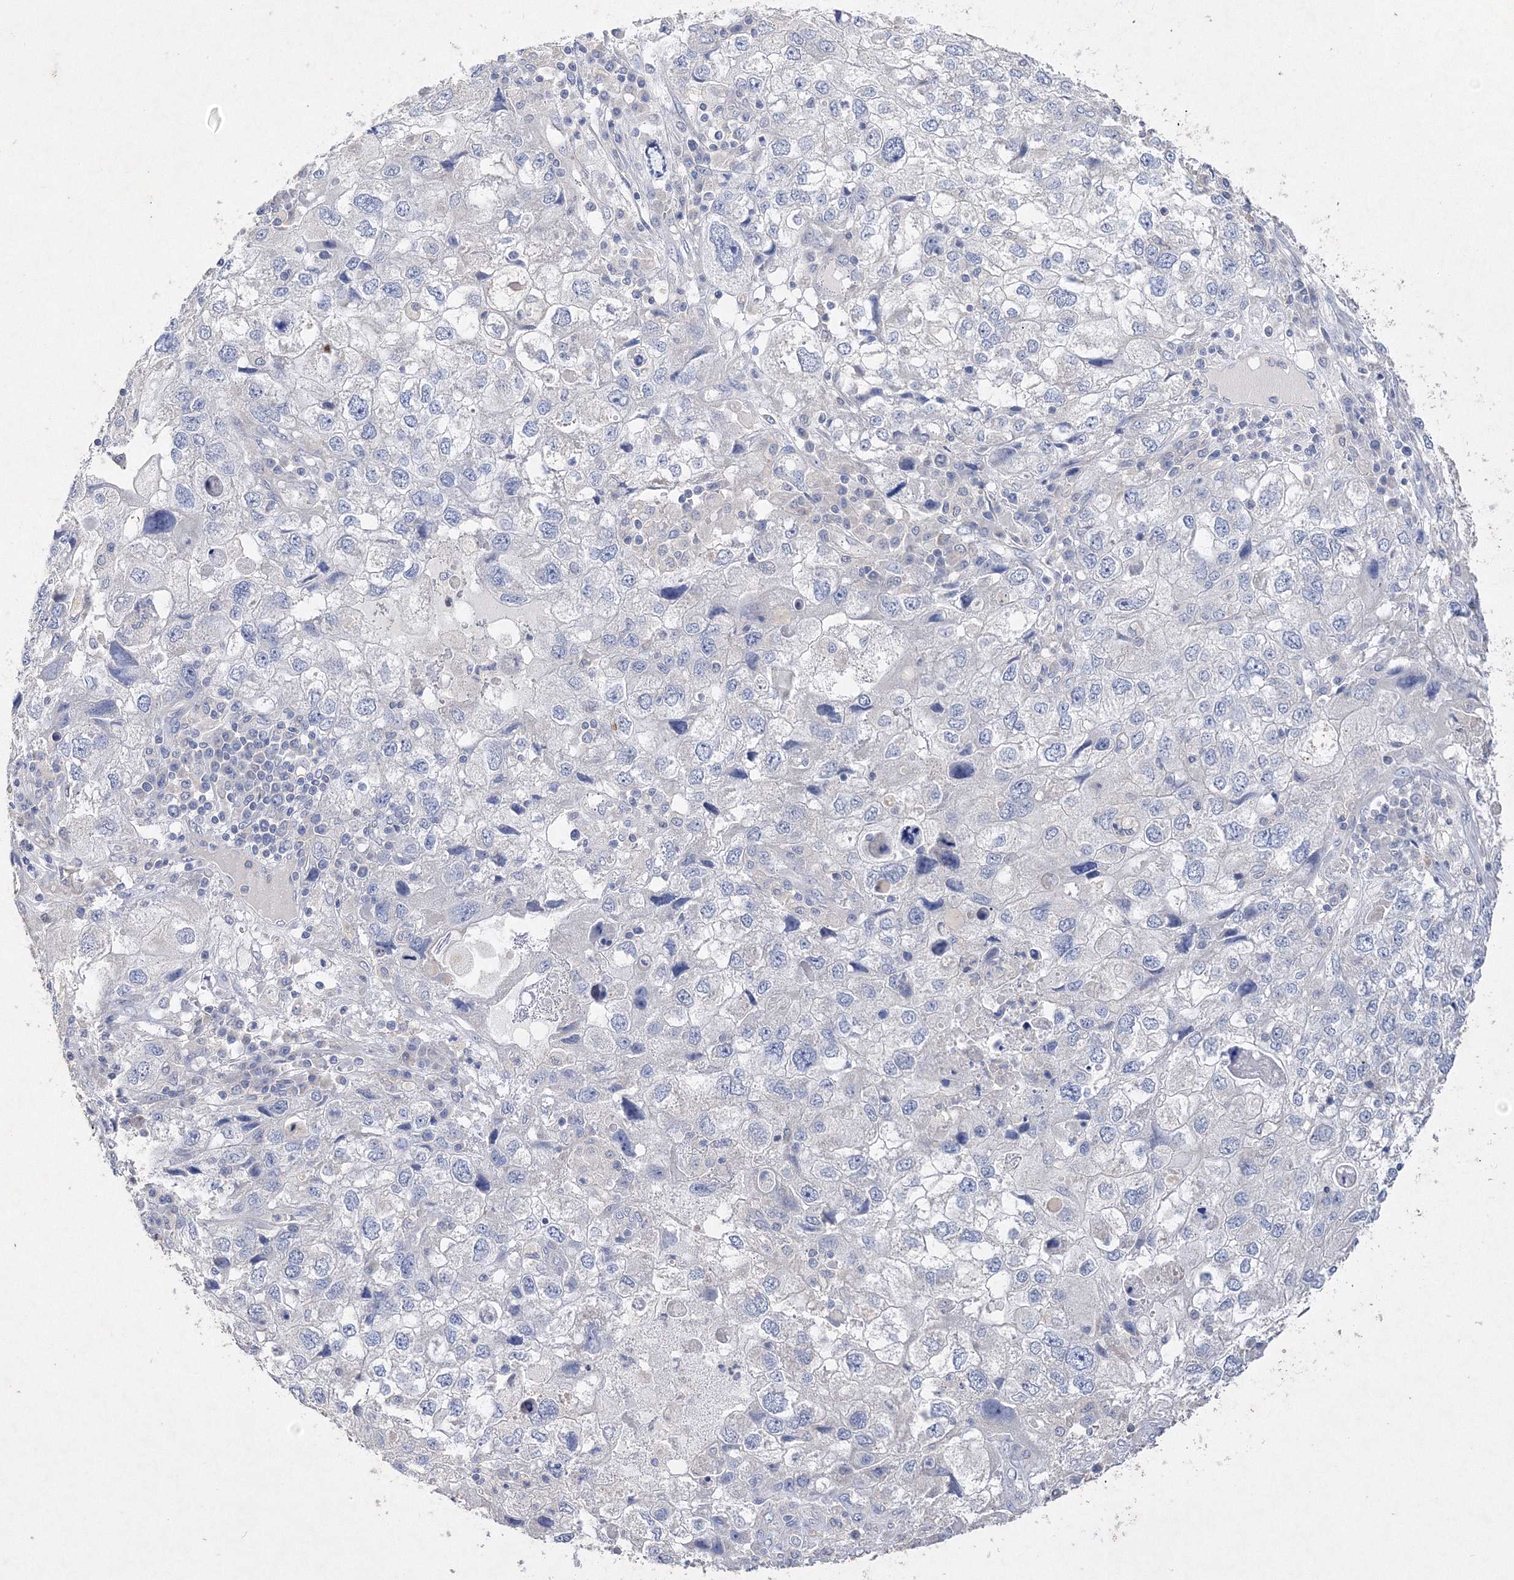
{"staining": {"intensity": "negative", "quantity": "none", "location": "none"}, "tissue": "endometrial cancer", "cell_type": "Tumor cells", "image_type": "cancer", "snomed": [{"axis": "morphology", "description": "Adenocarcinoma, NOS"}, {"axis": "topography", "description": "Endometrium"}], "caption": "There is no significant positivity in tumor cells of adenocarcinoma (endometrial).", "gene": "GLS", "patient": {"sex": "female", "age": 49}}